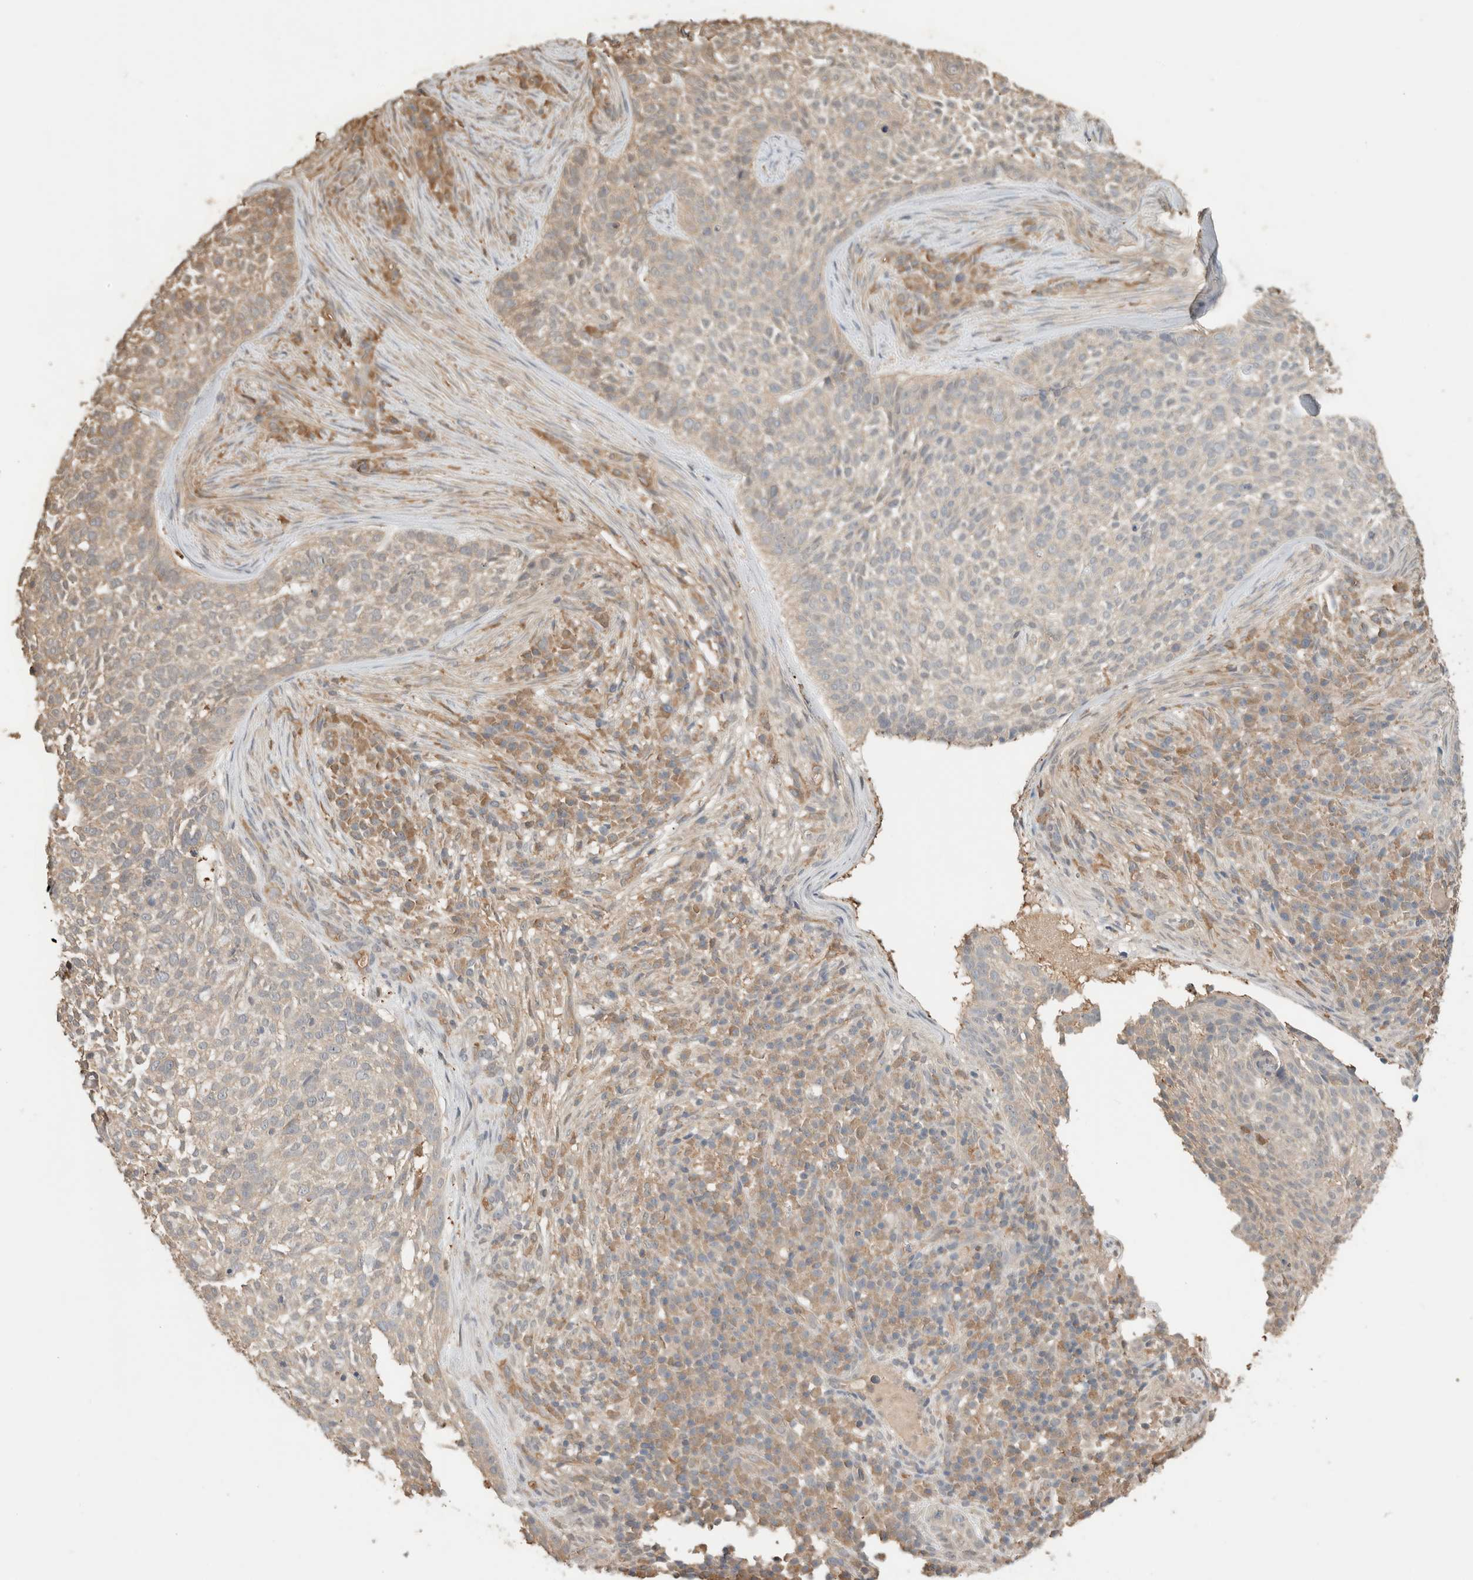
{"staining": {"intensity": "negative", "quantity": "none", "location": "none"}, "tissue": "skin cancer", "cell_type": "Tumor cells", "image_type": "cancer", "snomed": [{"axis": "morphology", "description": "Basal cell carcinoma"}, {"axis": "topography", "description": "Skin"}], "caption": "A high-resolution image shows immunohistochemistry (IHC) staining of basal cell carcinoma (skin), which demonstrates no significant staining in tumor cells.", "gene": "YWHAH", "patient": {"sex": "female", "age": 64}}